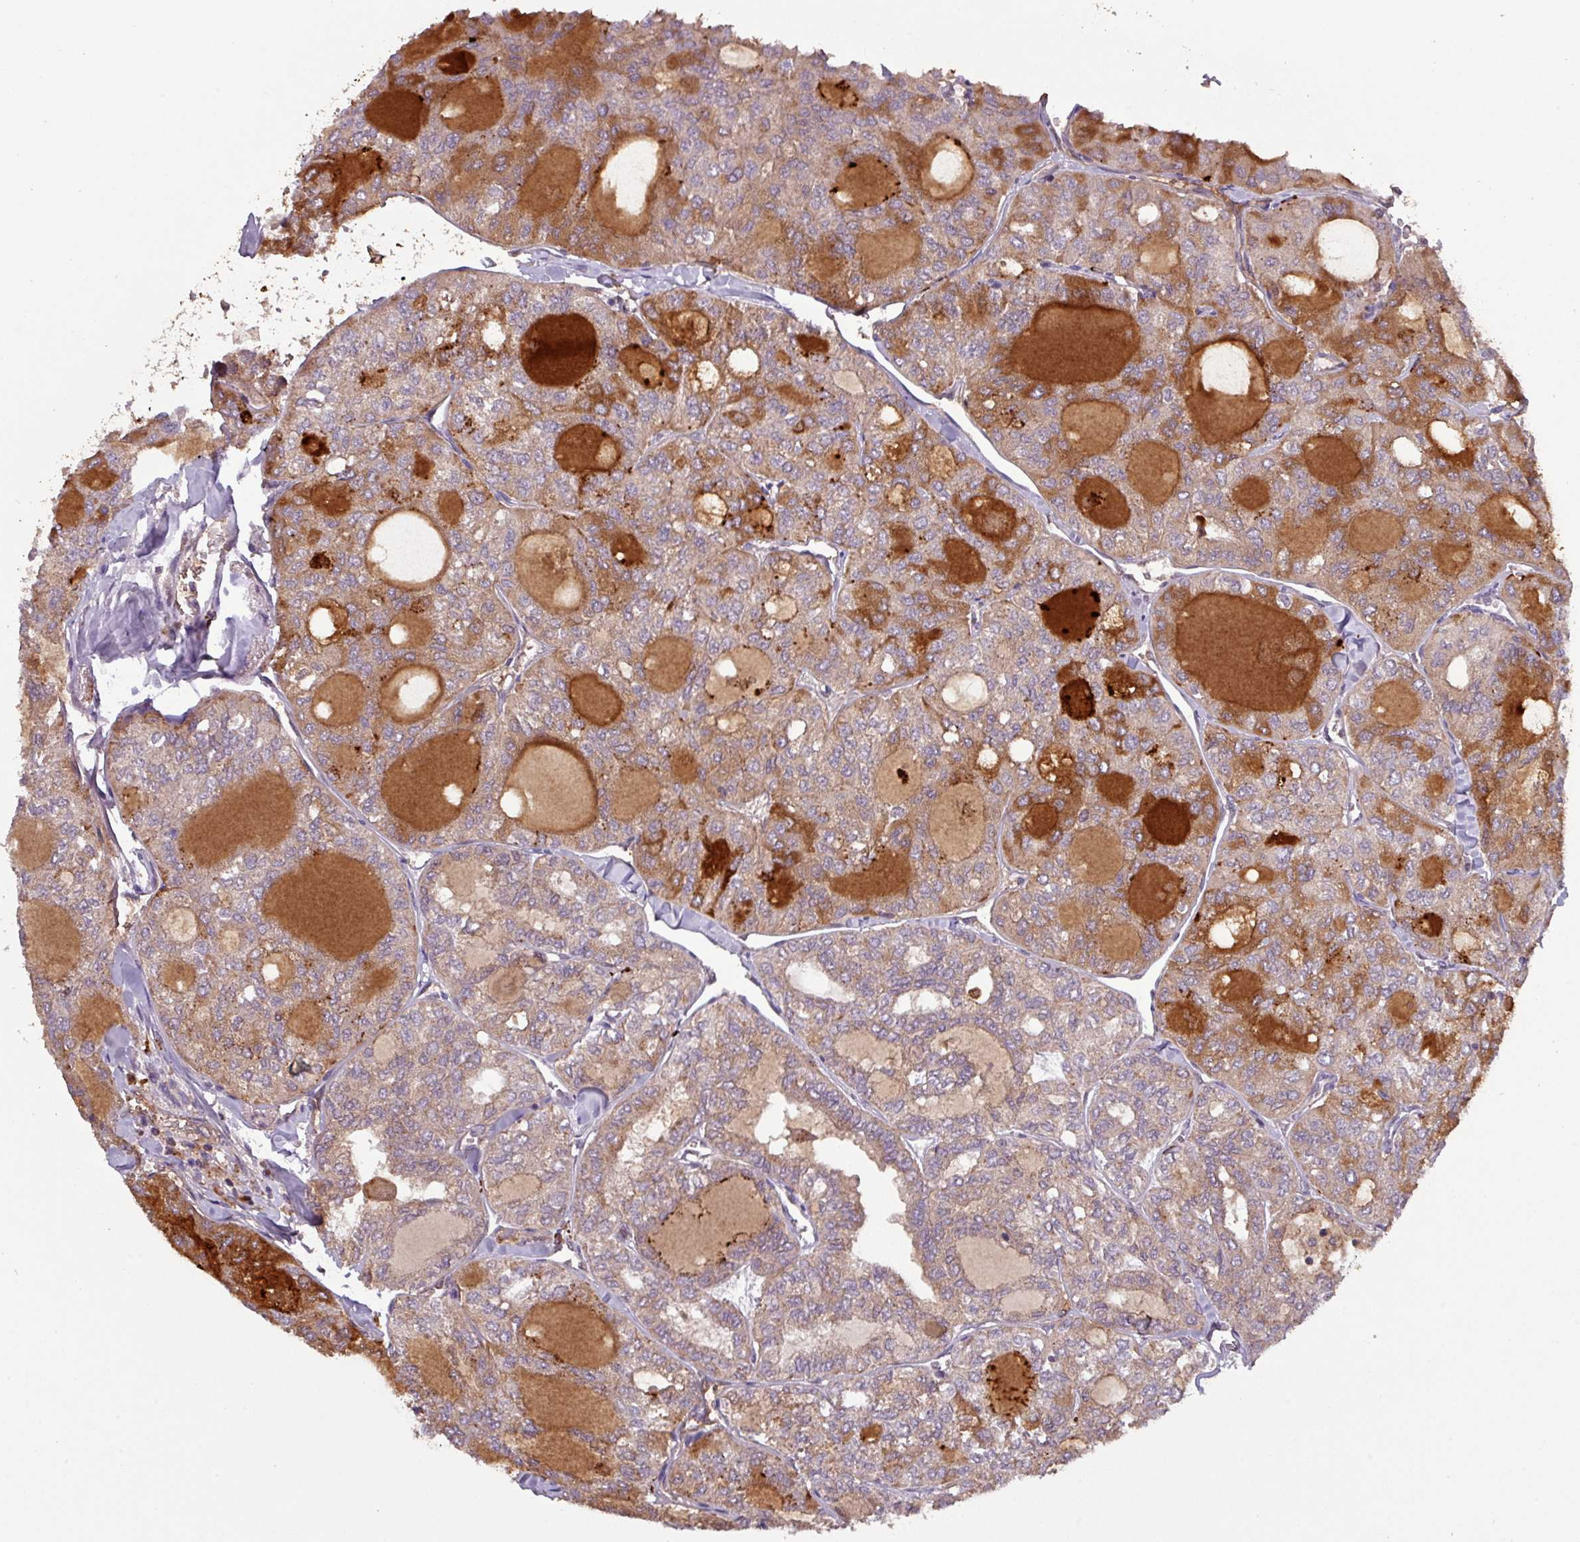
{"staining": {"intensity": "moderate", "quantity": ">75%", "location": "cytoplasmic/membranous"}, "tissue": "thyroid cancer", "cell_type": "Tumor cells", "image_type": "cancer", "snomed": [{"axis": "morphology", "description": "Follicular adenoma carcinoma, NOS"}, {"axis": "topography", "description": "Thyroid gland"}], "caption": "Immunohistochemistry of thyroid cancer shows medium levels of moderate cytoplasmic/membranous staining in about >75% of tumor cells.", "gene": "PUS1", "patient": {"sex": "male", "age": 75}}